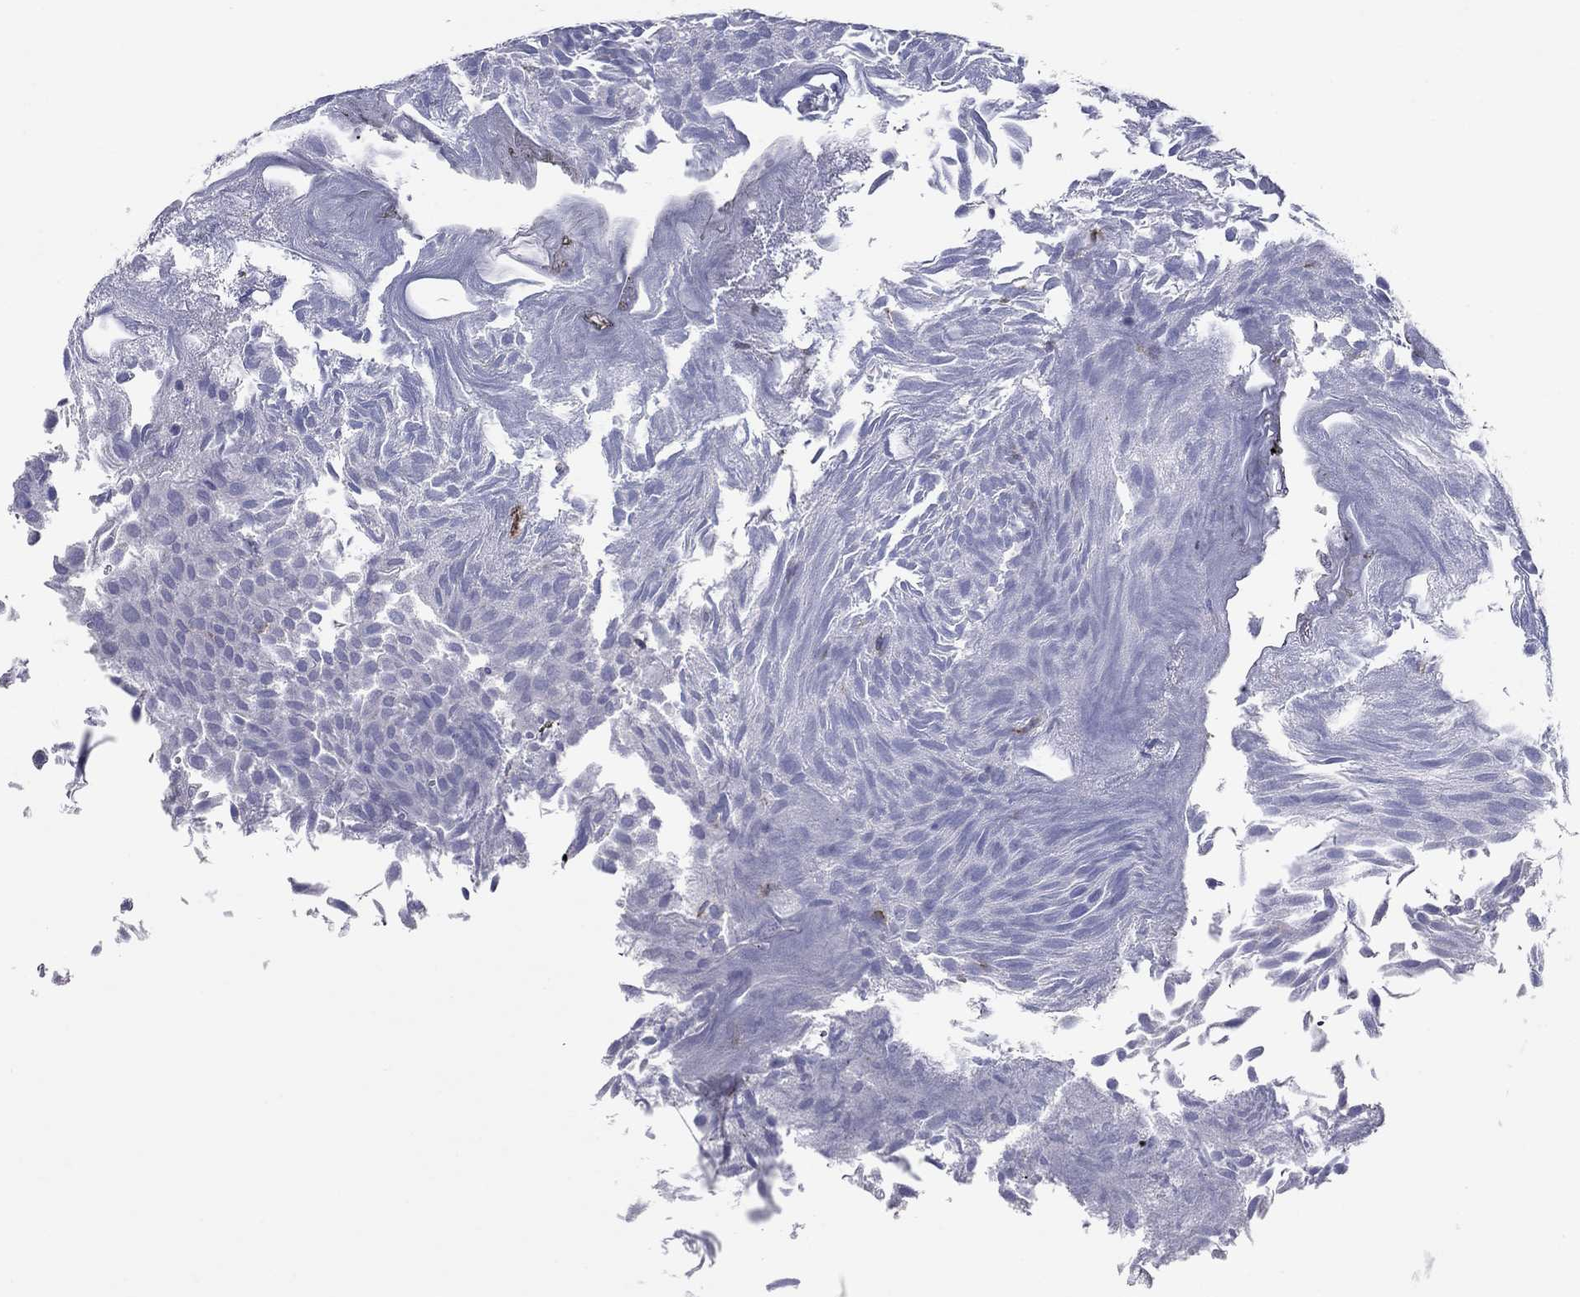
{"staining": {"intensity": "negative", "quantity": "none", "location": "none"}, "tissue": "urothelial cancer", "cell_type": "Tumor cells", "image_type": "cancer", "snomed": [{"axis": "morphology", "description": "Urothelial carcinoma, Low grade"}, {"axis": "topography", "description": "Urinary bladder"}], "caption": "Image shows no significant protein staining in tumor cells of urothelial cancer.", "gene": "ITGAE", "patient": {"sex": "male", "age": 52}}